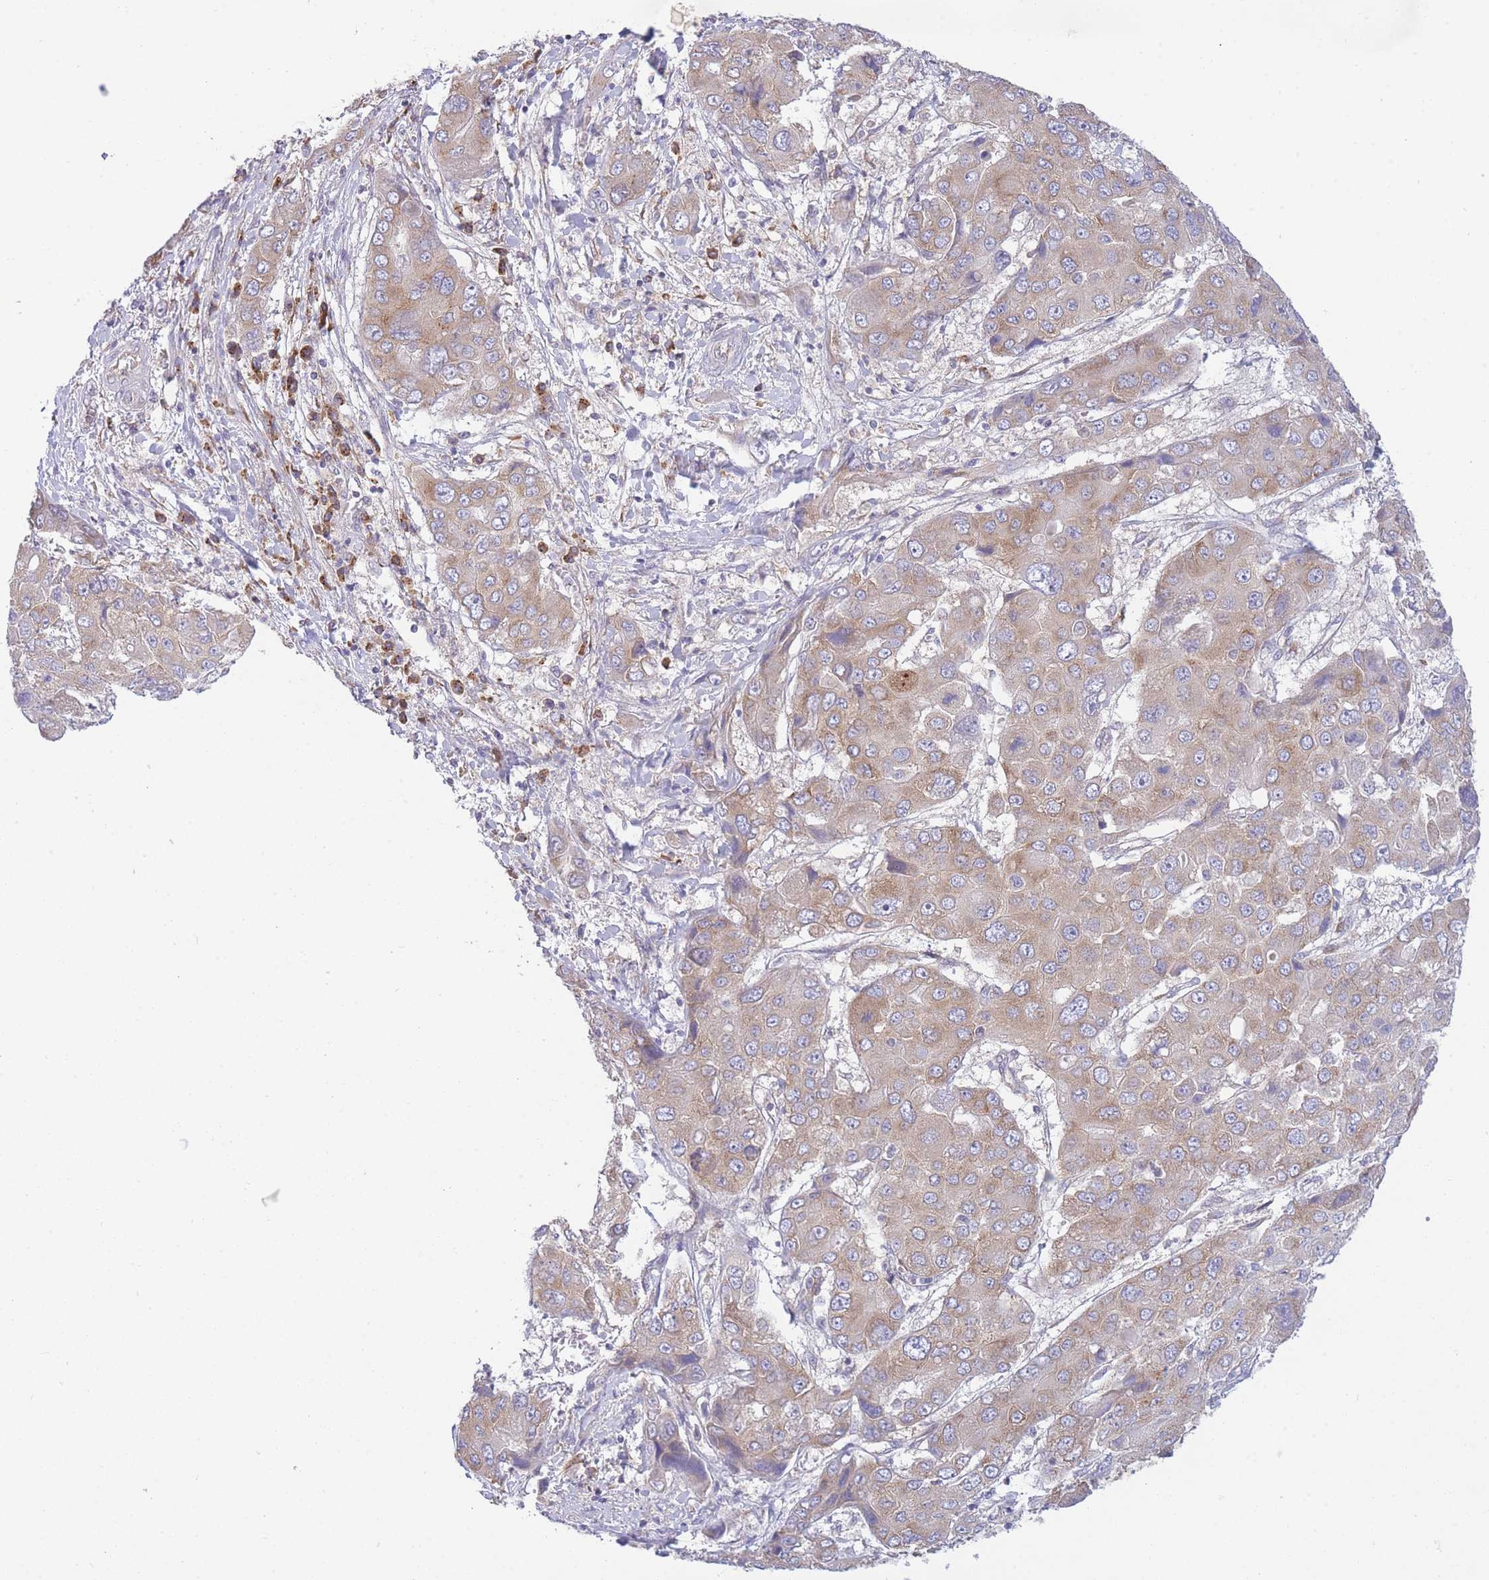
{"staining": {"intensity": "weak", "quantity": "25%-75%", "location": "cytoplasmic/membranous"}, "tissue": "liver cancer", "cell_type": "Tumor cells", "image_type": "cancer", "snomed": [{"axis": "morphology", "description": "Cholangiocarcinoma"}, {"axis": "topography", "description": "Liver"}], "caption": "Protein expression analysis of human liver cancer reveals weak cytoplasmic/membranous expression in about 25%-75% of tumor cells.", "gene": "COPG2", "patient": {"sex": "male", "age": 67}}